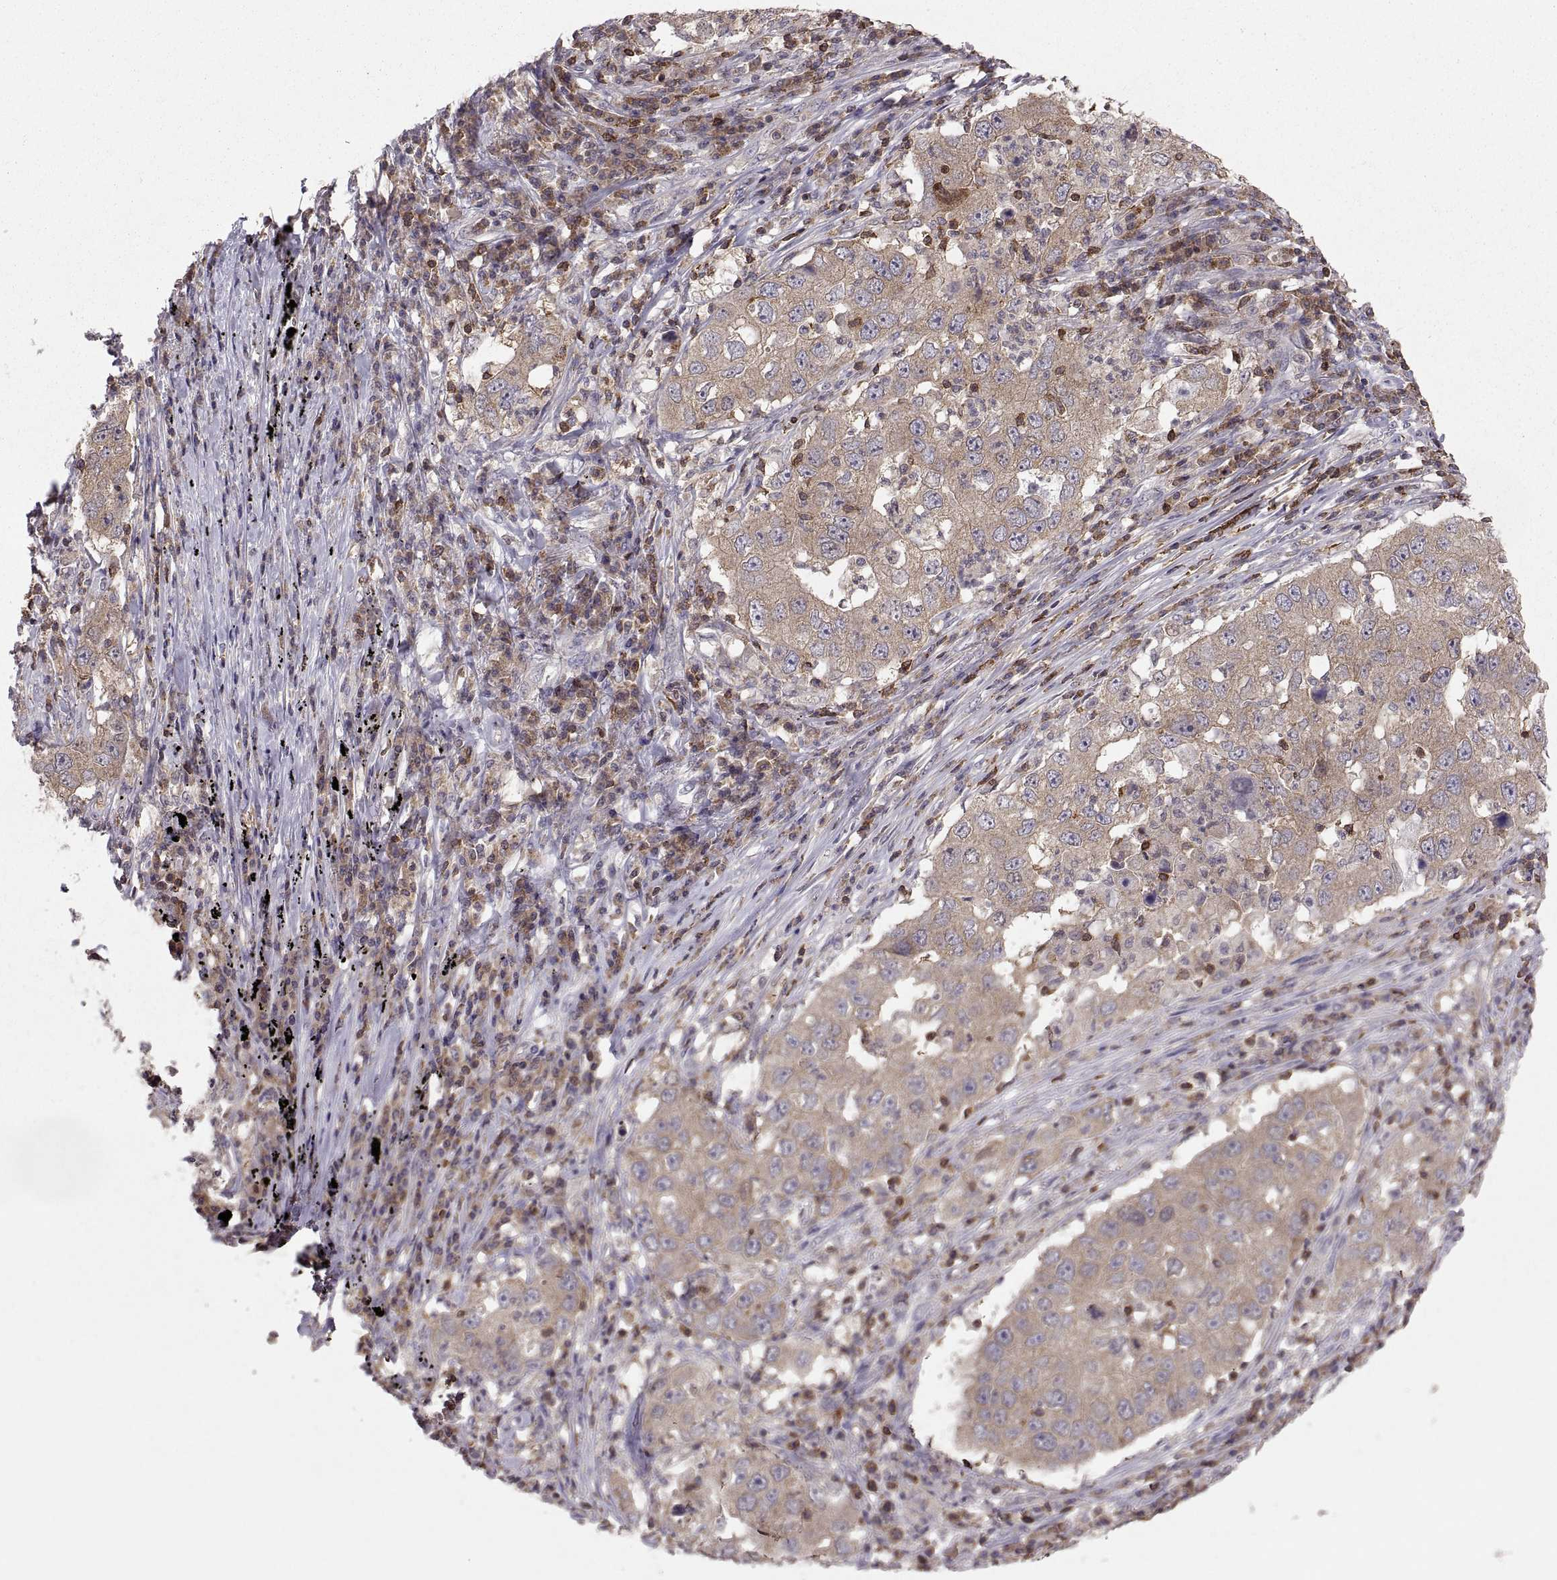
{"staining": {"intensity": "weak", "quantity": ">75%", "location": "cytoplasmic/membranous"}, "tissue": "lung cancer", "cell_type": "Tumor cells", "image_type": "cancer", "snomed": [{"axis": "morphology", "description": "Adenocarcinoma, NOS"}, {"axis": "topography", "description": "Lung"}], "caption": "The photomicrograph displays staining of lung cancer, revealing weak cytoplasmic/membranous protein positivity (brown color) within tumor cells. The staining was performed using DAB (3,3'-diaminobenzidine), with brown indicating positive protein expression. Nuclei are stained blue with hematoxylin.", "gene": "EZR", "patient": {"sex": "male", "age": 73}}